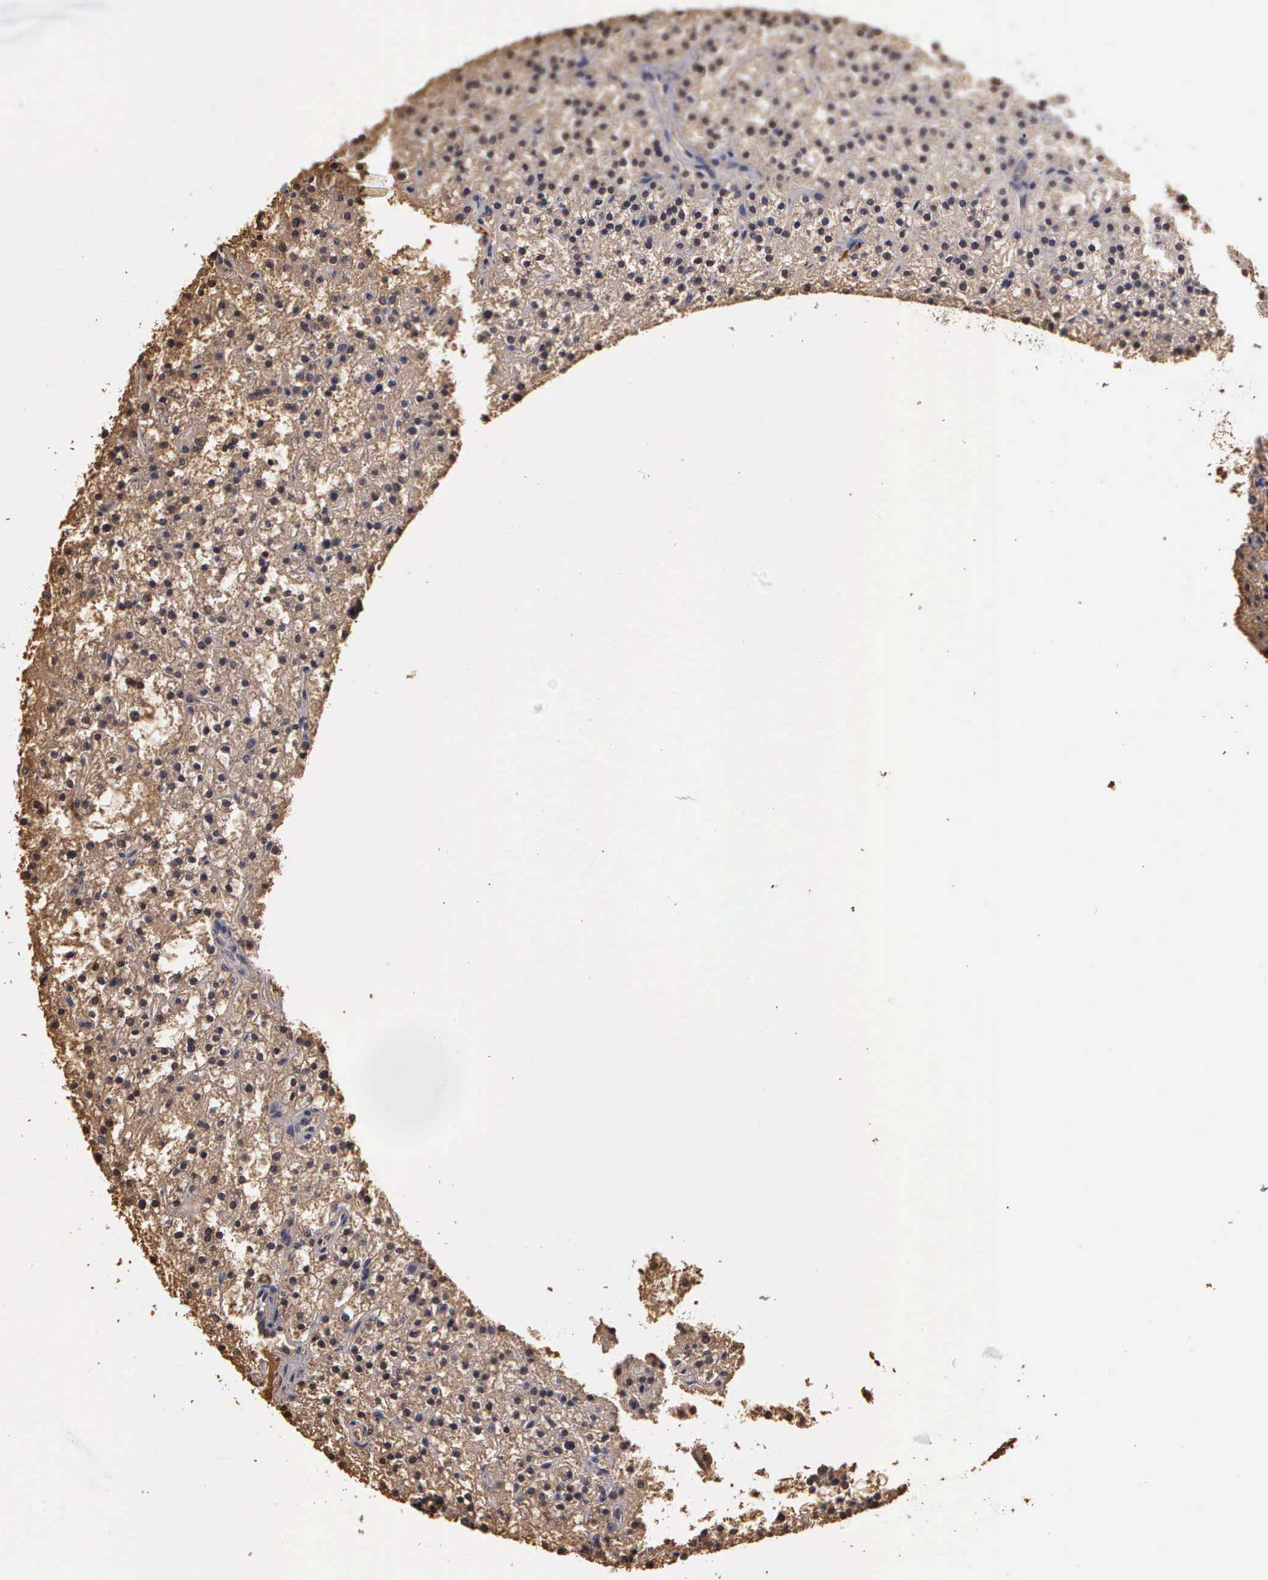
{"staining": {"intensity": "weak", "quantity": ">75%", "location": "cytoplasmic/membranous"}, "tissue": "parathyroid gland", "cell_type": "Glandular cells", "image_type": "normal", "snomed": [{"axis": "morphology", "description": "Normal tissue, NOS"}, {"axis": "topography", "description": "Parathyroid gland"}], "caption": "This histopathology image reveals IHC staining of unremarkable parathyroid gland, with low weak cytoplasmic/membranous positivity in approximately >75% of glandular cells.", "gene": "ENO3", "patient": {"sex": "female", "age": 74}}